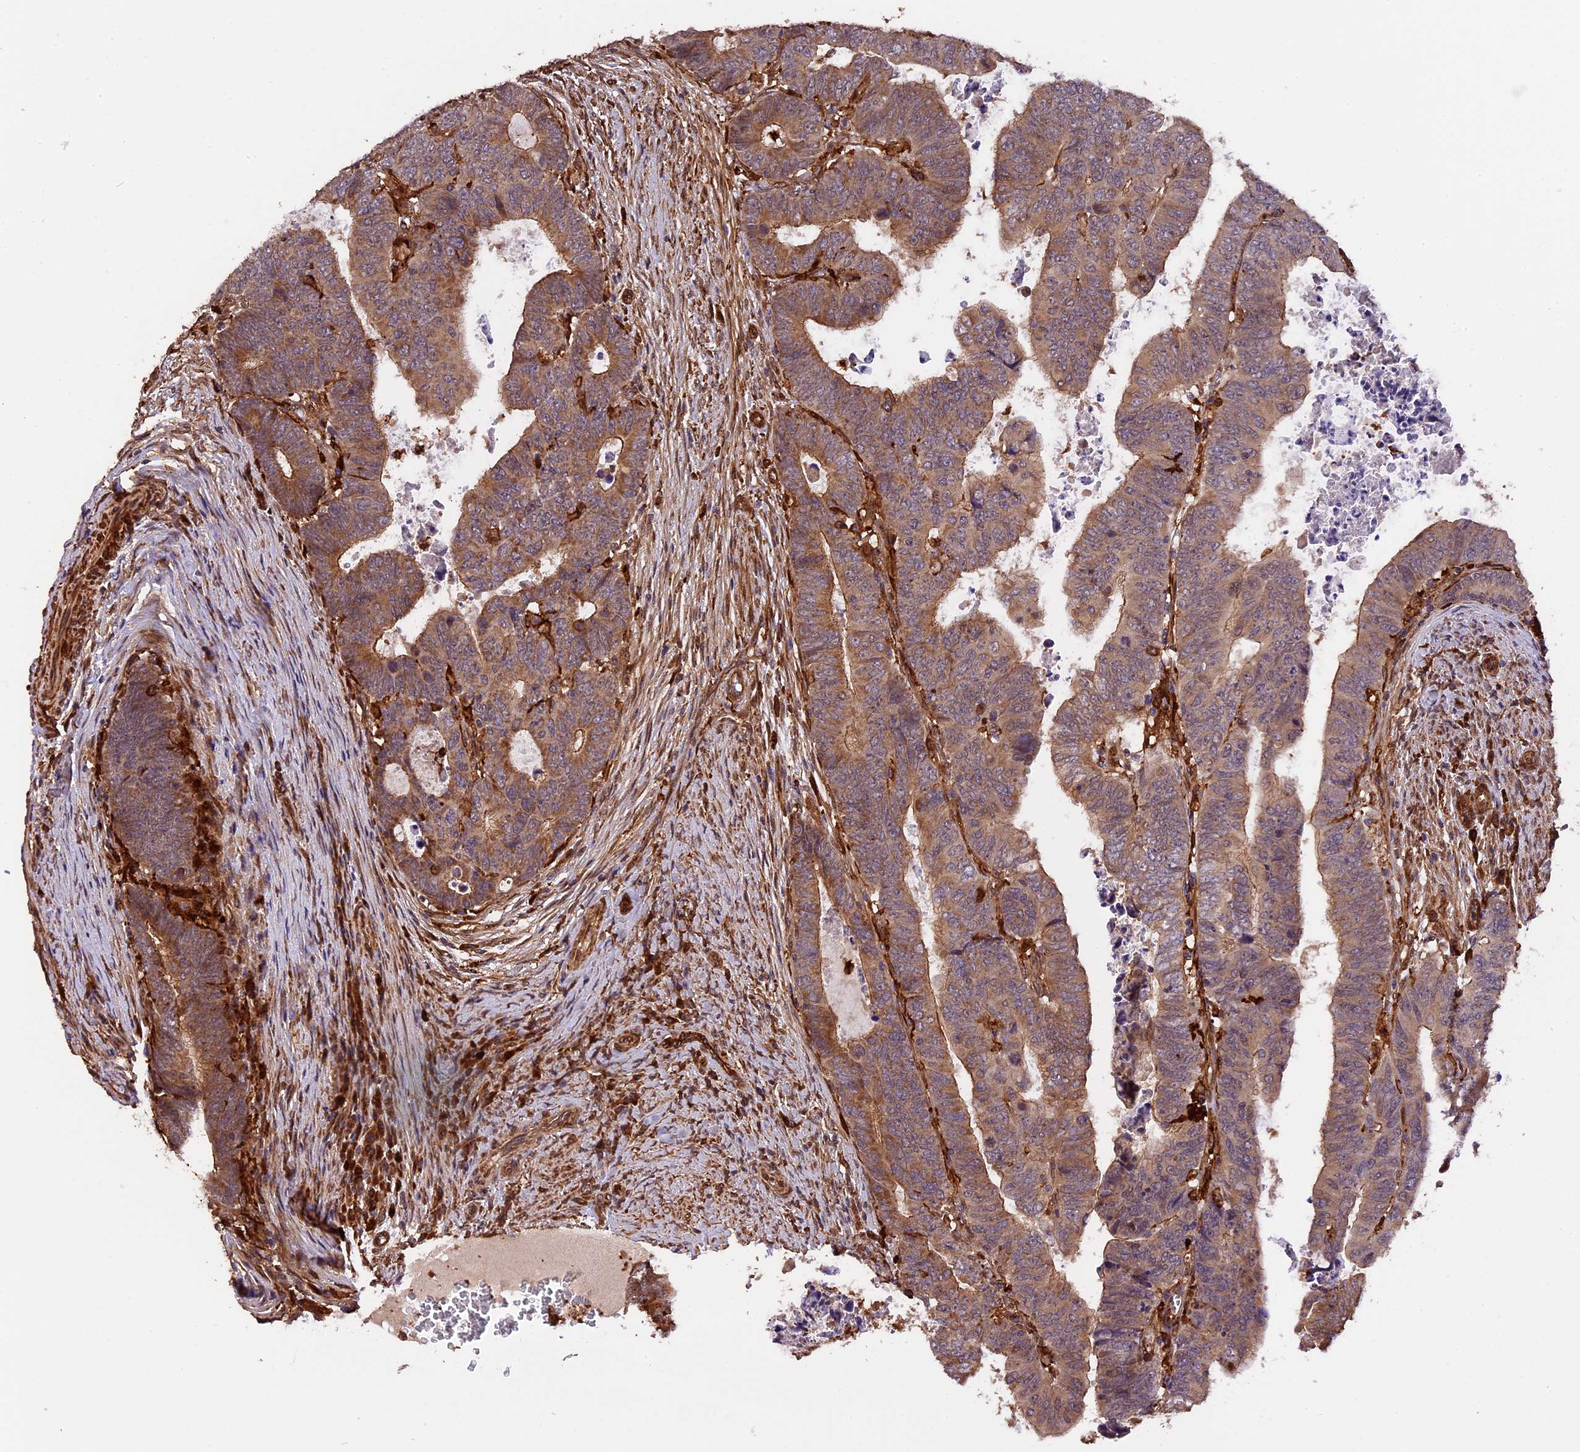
{"staining": {"intensity": "moderate", "quantity": ">75%", "location": "cytoplasmic/membranous"}, "tissue": "colorectal cancer", "cell_type": "Tumor cells", "image_type": "cancer", "snomed": [{"axis": "morphology", "description": "Normal tissue, NOS"}, {"axis": "morphology", "description": "Adenocarcinoma, NOS"}, {"axis": "topography", "description": "Rectum"}], "caption": "Protein expression by IHC displays moderate cytoplasmic/membranous staining in about >75% of tumor cells in colorectal adenocarcinoma. The staining was performed using DAB (3,3'-diaminobenzidine), with brown indicating positive protein expression. Nuclei are stained blue with hematoxylin.", "gene": "HERPUD1", "patient": {"sex": "female", "age": 65}}